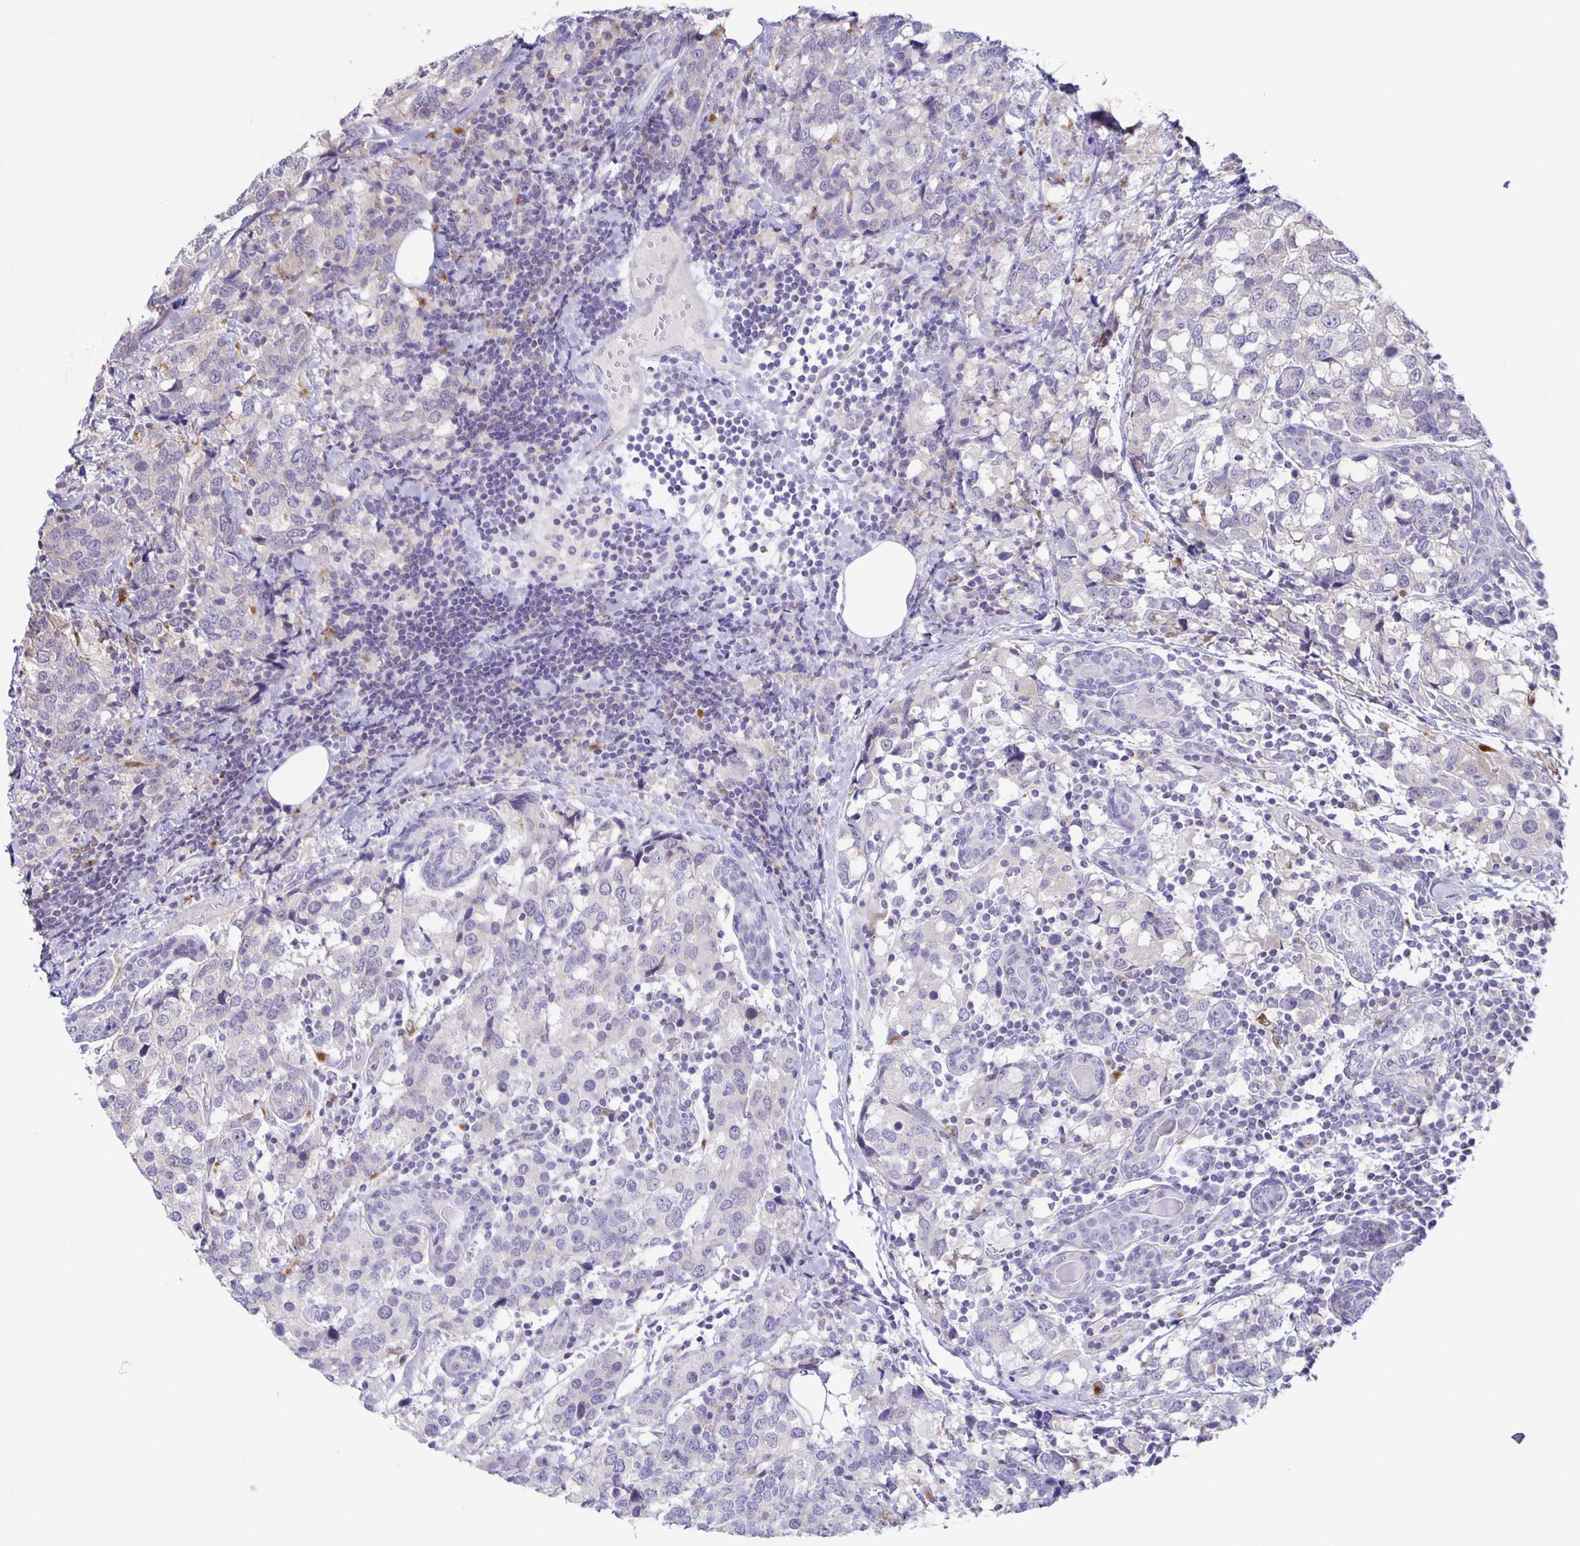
{"staining": {"intensity": "negative", "quantity": "none", "location": "none"}, "tissue": "breast cancer", "cell_type": "Tumor cells", "image_type": "cancer", "snomed": [{"axis": "morphology", "description": "Lobular carcinoma"}, {"axis": "topography", "description": "Breast"}], "caption": "Protein analysis of lobular carcinoma (breast) reveals no significant positivity in tumor cells.", "gene": "LIPA", "patient": {"sex": "female", "age": 59}}